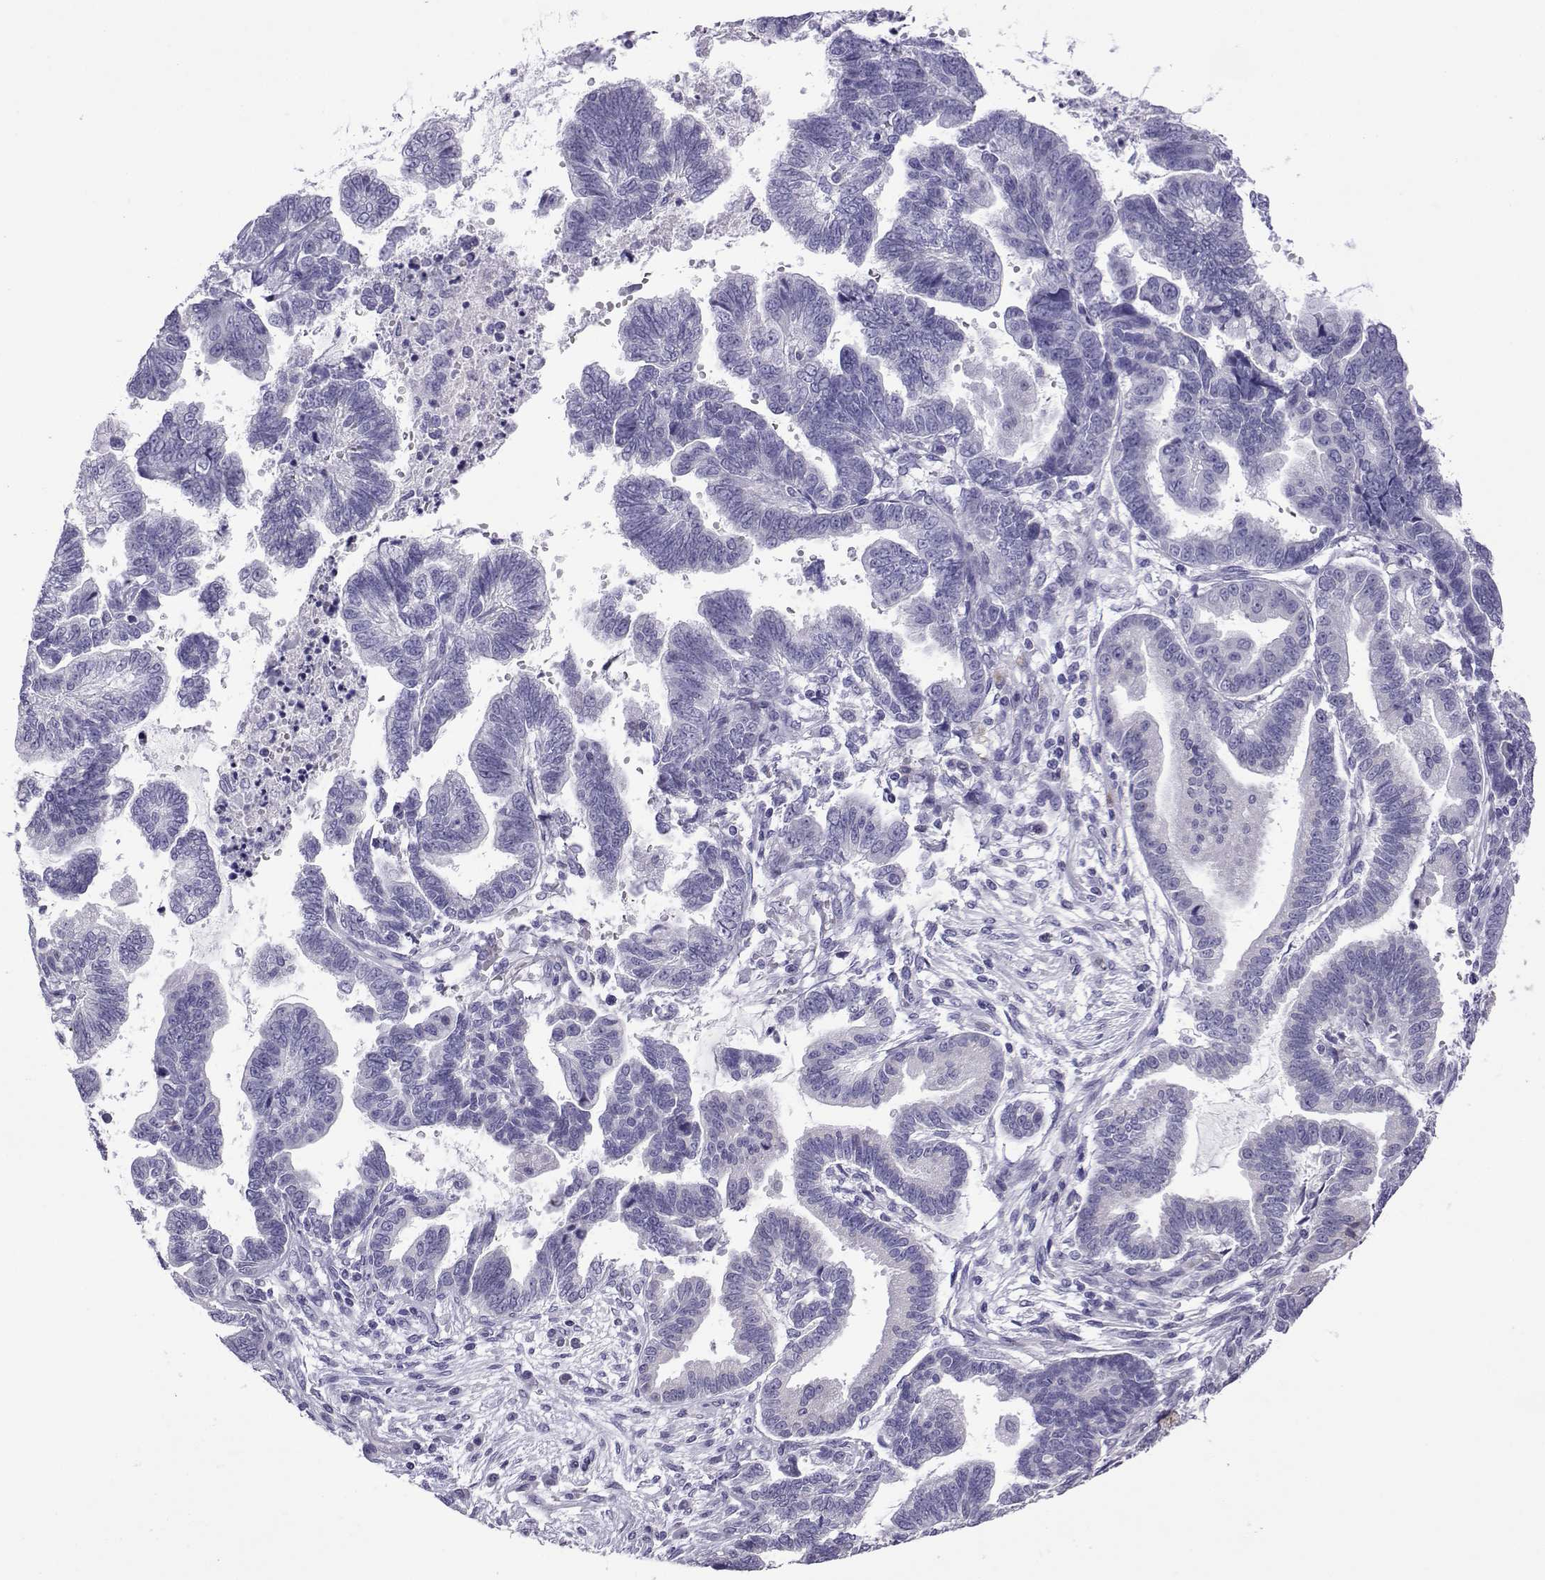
{"staining": {"intensity": "negative", "quantity": "none", "location": "none"}, "tissue": "stomach cancer", "cell_type": "Tumor cells", "image_type": "cancer", "snomed": [{"axis": "morphology", "description": "Adenocarcinoma, NOS"}, {"axis": "topography", "description": "Stomach"}], "caption": "Protein analysis of stomach cancer exhibits no significant positivity in tumor cells. Brightfield microscopy of IHC stained with DAB (brown) and hematoxylin (blue), captured at high magnification.", "gene": "CFAP70", "patient": {"sex": "male", "age": 83}}